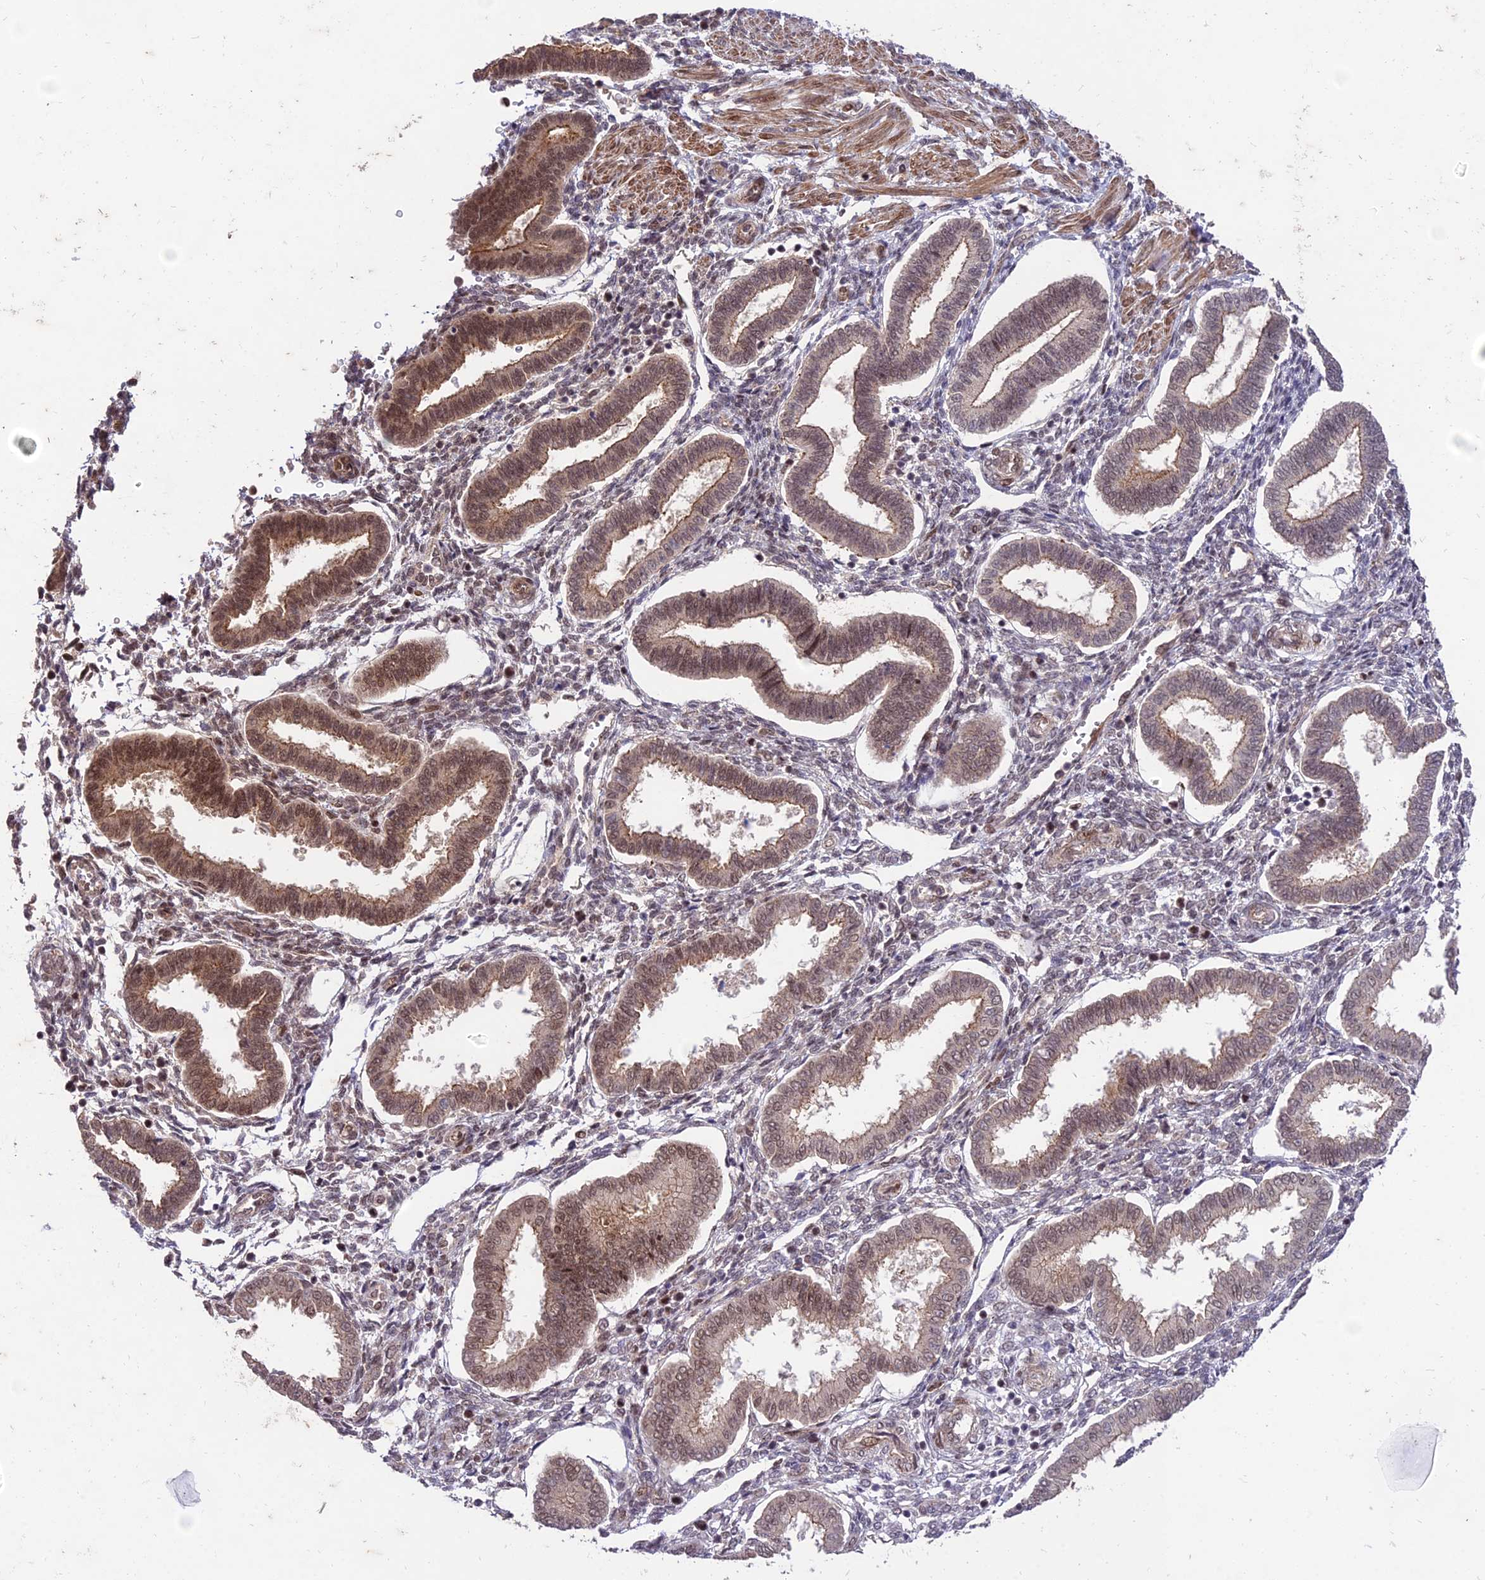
{"staining": {"intensity": "weak", "quantity": ">75%", "location": "nuclear"}, "tissue": "endometrium", "cell_type": "Cells in endometrial stroma", "image_type": "normal", "snomed": [{"axis": "morphology", "description": "Normal tissue, NOS"}, {"axis": "topography", "description": "Endometrium"}], "caption": "IHC (DAB) staining of benign human endometrium reveals weak nuclear protein expression in approximately >75% of cells in endometrial stroma.", "gene": "ZNF85", "patient": {"sex": "female", "age": 24}}